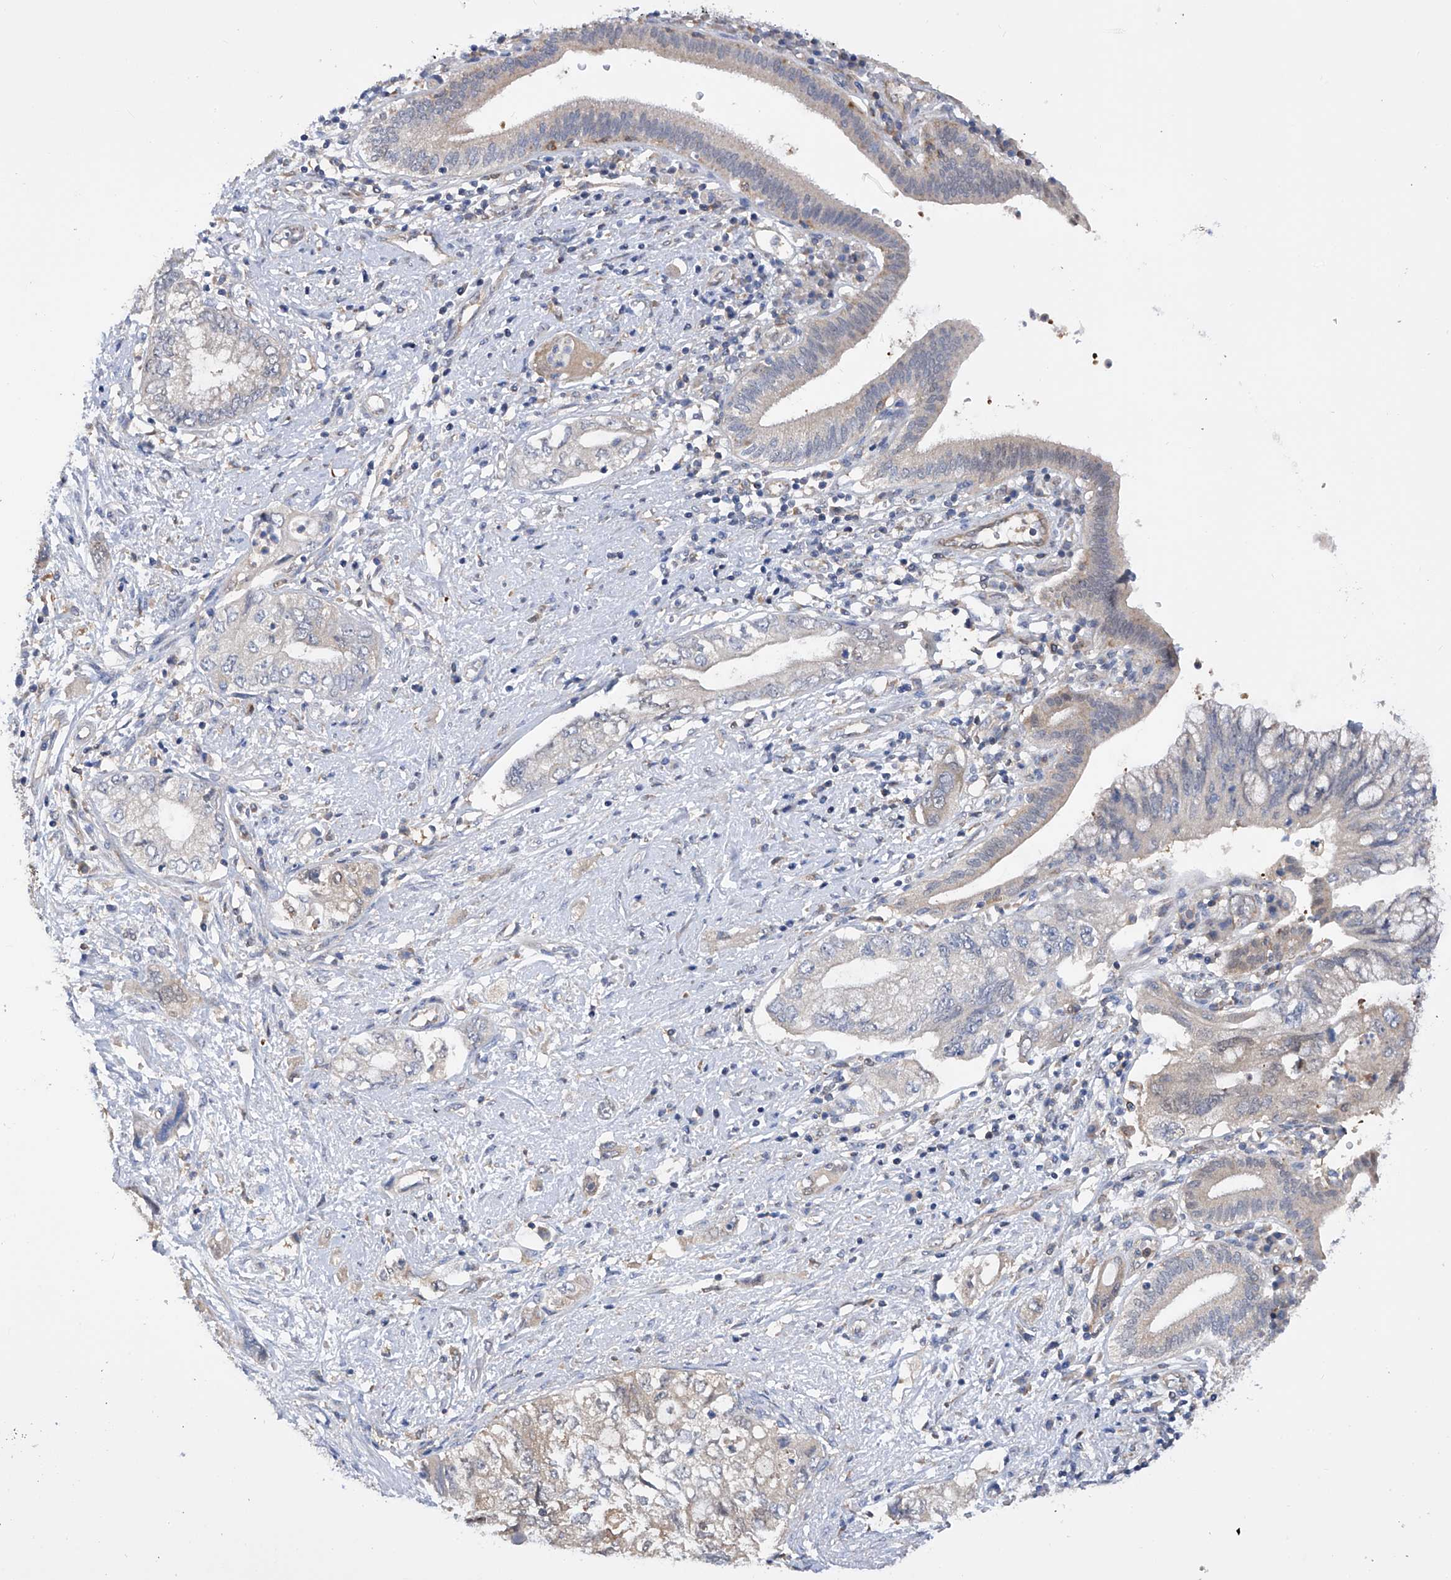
{"staining": {"intensity": "weak", "quantity": "<25%", "location": "cytoplasmic/membranous"}, "tissue": "pancreatic cancer", "cell_type": "Tumor cells", "image_type": "cancer", "snomed": [{"axis": "morphology", "description": "Adenocarcinoma, NOS"}, {"axis": "topography", "description": "Pancreas"}], "caption": "Histopathology image shows no significant protein staining in tumor cells of adenocarcinoma (pancreatic). The staining is performed using DAB (3,3'-diaminobenzidine) brown chromogen with nuclei counter-stained in using hematoxylin.", "gene": "SPATA20", "patient": {"sex": "female", "age": 73}}